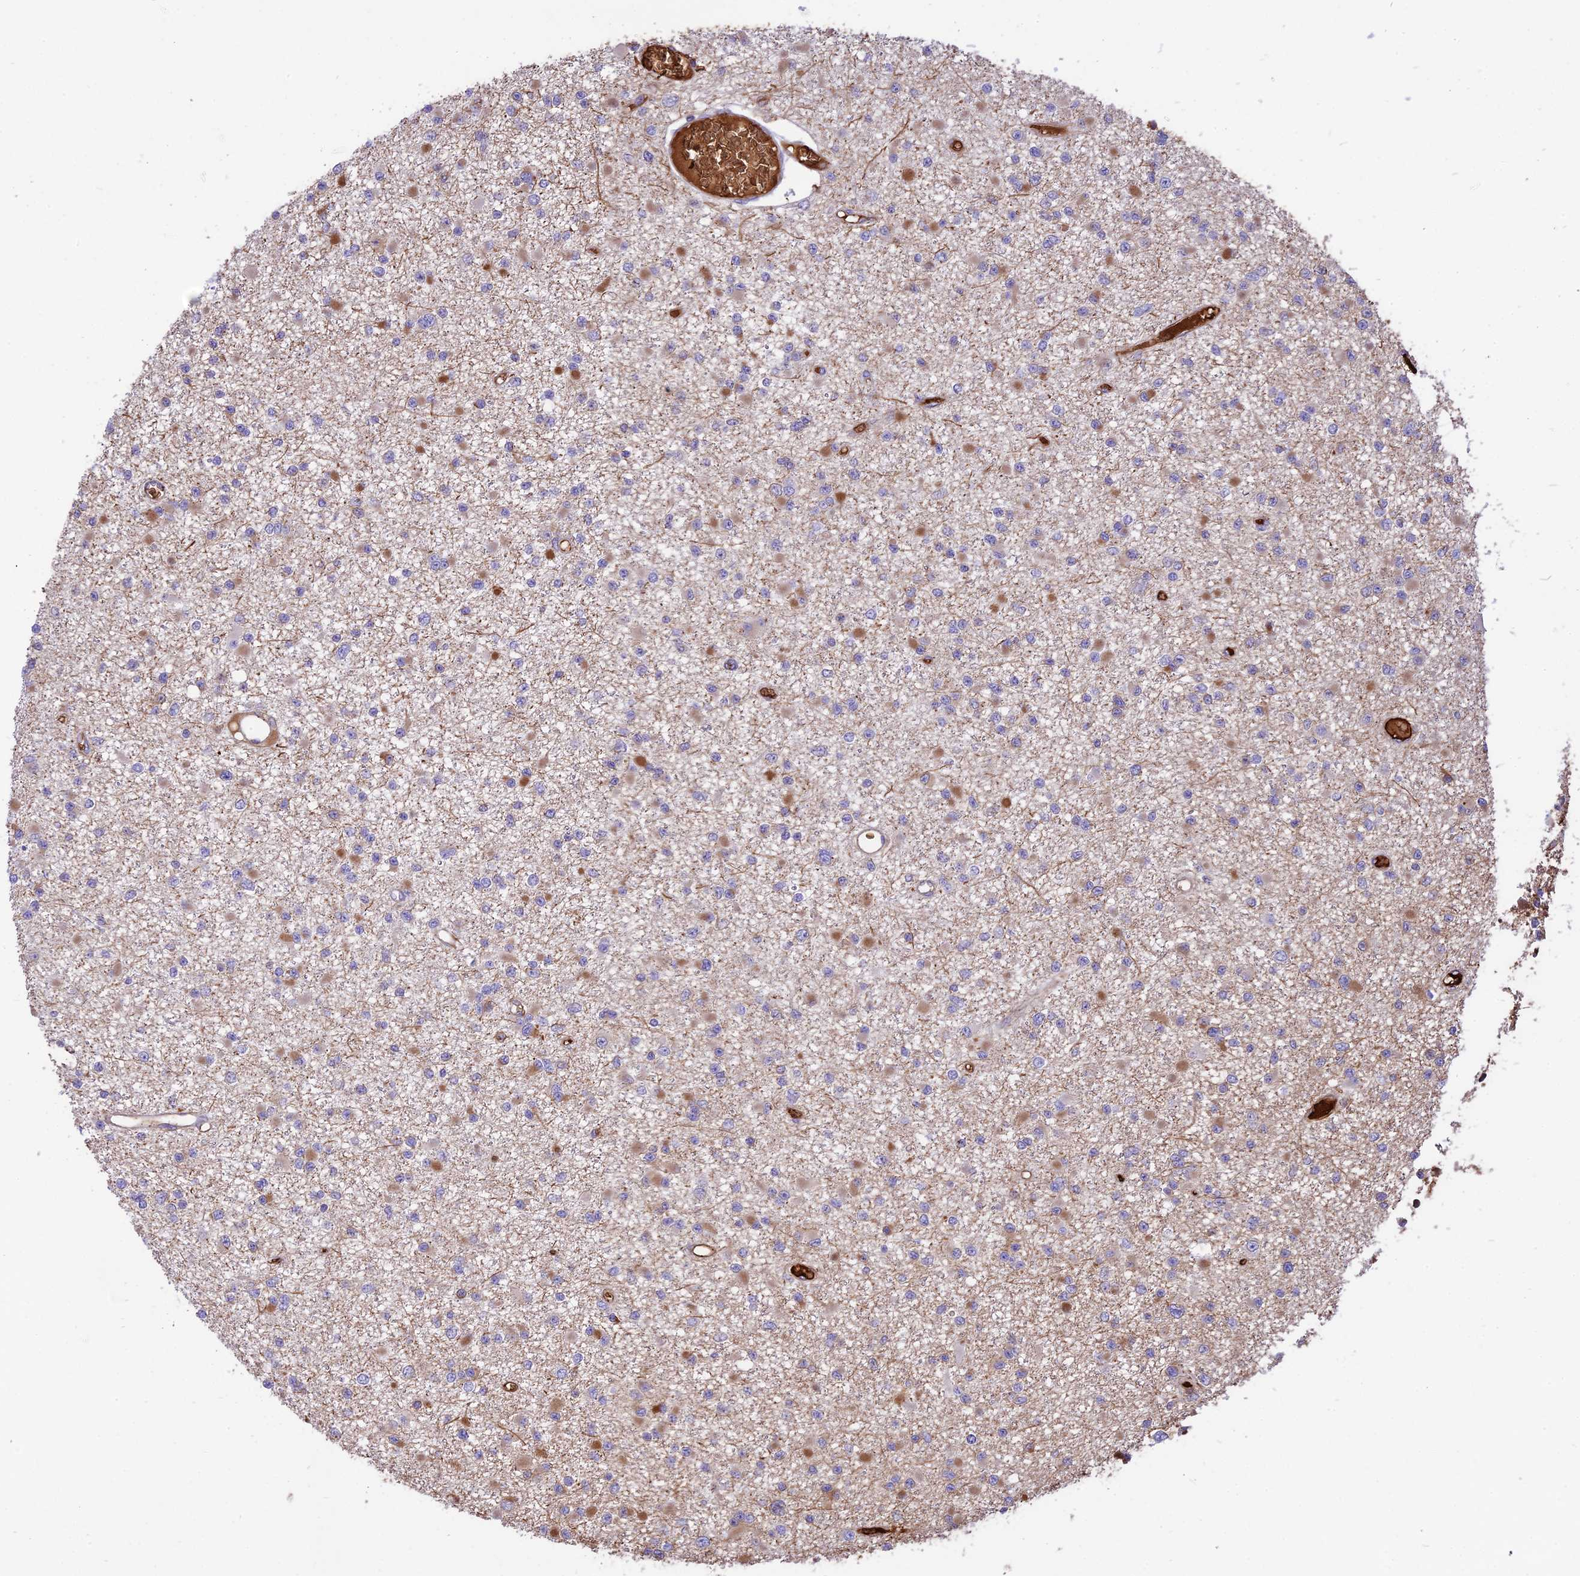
{"staining": {"intensity": "moderate", "quantity": "<25%", "location": "cytoplasmic/membranous"}, "tissue": "glioma", "cell_type": "Tumor cells", "image_type": "cancer", "snomed": [{"axis": "morphology", "description": "Glioma, malignant, Low grade"}, {"axis": "topography", "description": "Brain"}], "caption": "An image showing moderate cytoplasmic/membranous expression in about <25% of tumor cells in glioma, as visualized by brown immunohistochemical staining.", "gene": "TTC4", "patient": {"sex": "female", "age": 22}}